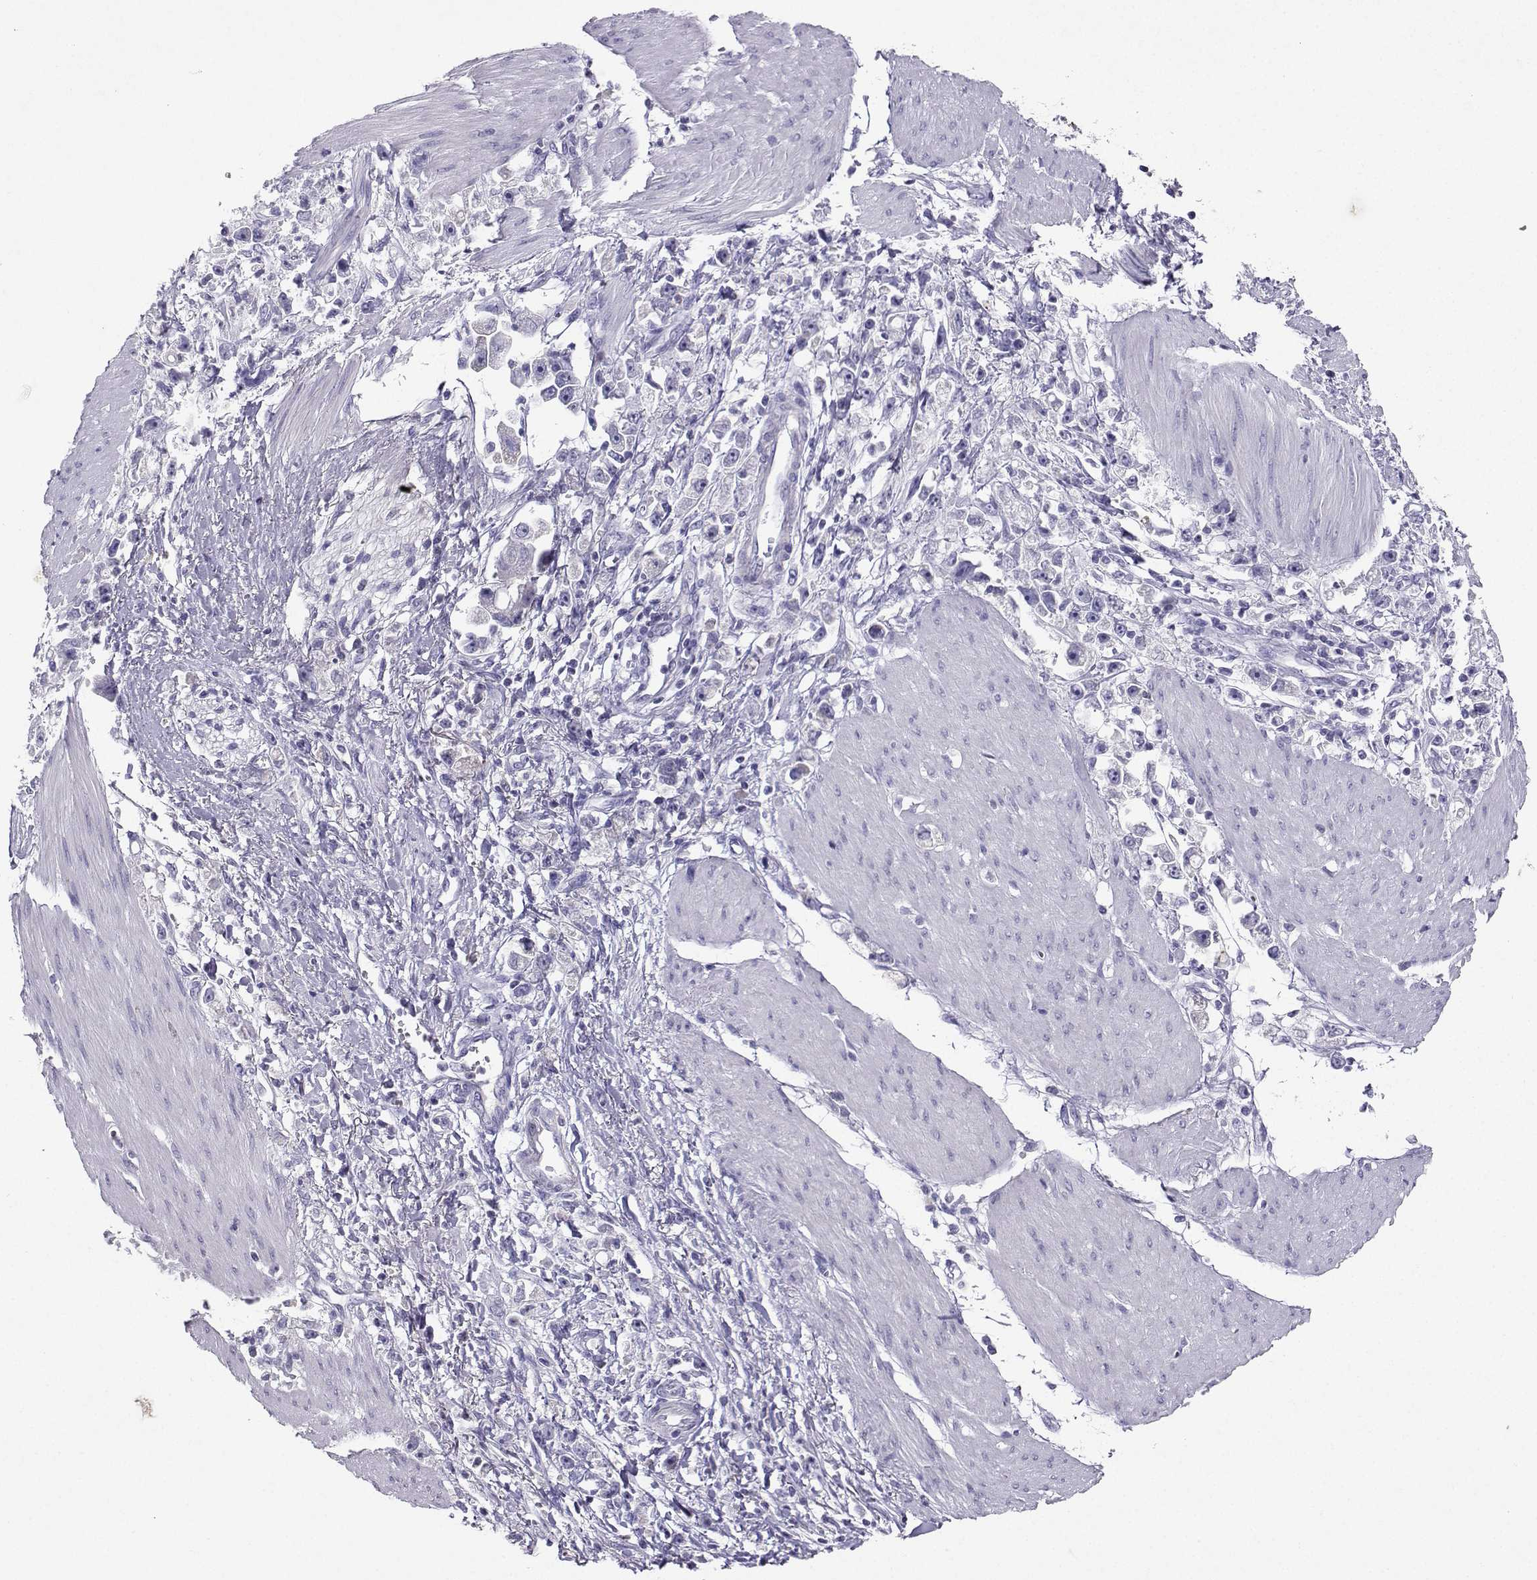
{"staining": {"intensity": "negative", "quantity": "none", "location": "none"}, "tissue": "stomach cancer", "cell_type": "Tumor cells", "image_type": "cancer", "snomed": [{"axis": "morphology", "description": "Adenocarcinoma, NOS"}, {"axis": "topography", "description": "Stomach"}], "caption": "Stomach adenocarcinoma was stained to show a protein in brown. There is no significant positivity in tumor cells. (DAB (3,3'-diaminobenzidine) IHC with hematoxylin counter stain).", "gene": "GRIK4", "patient": {"sex": "female", "age": 59}}